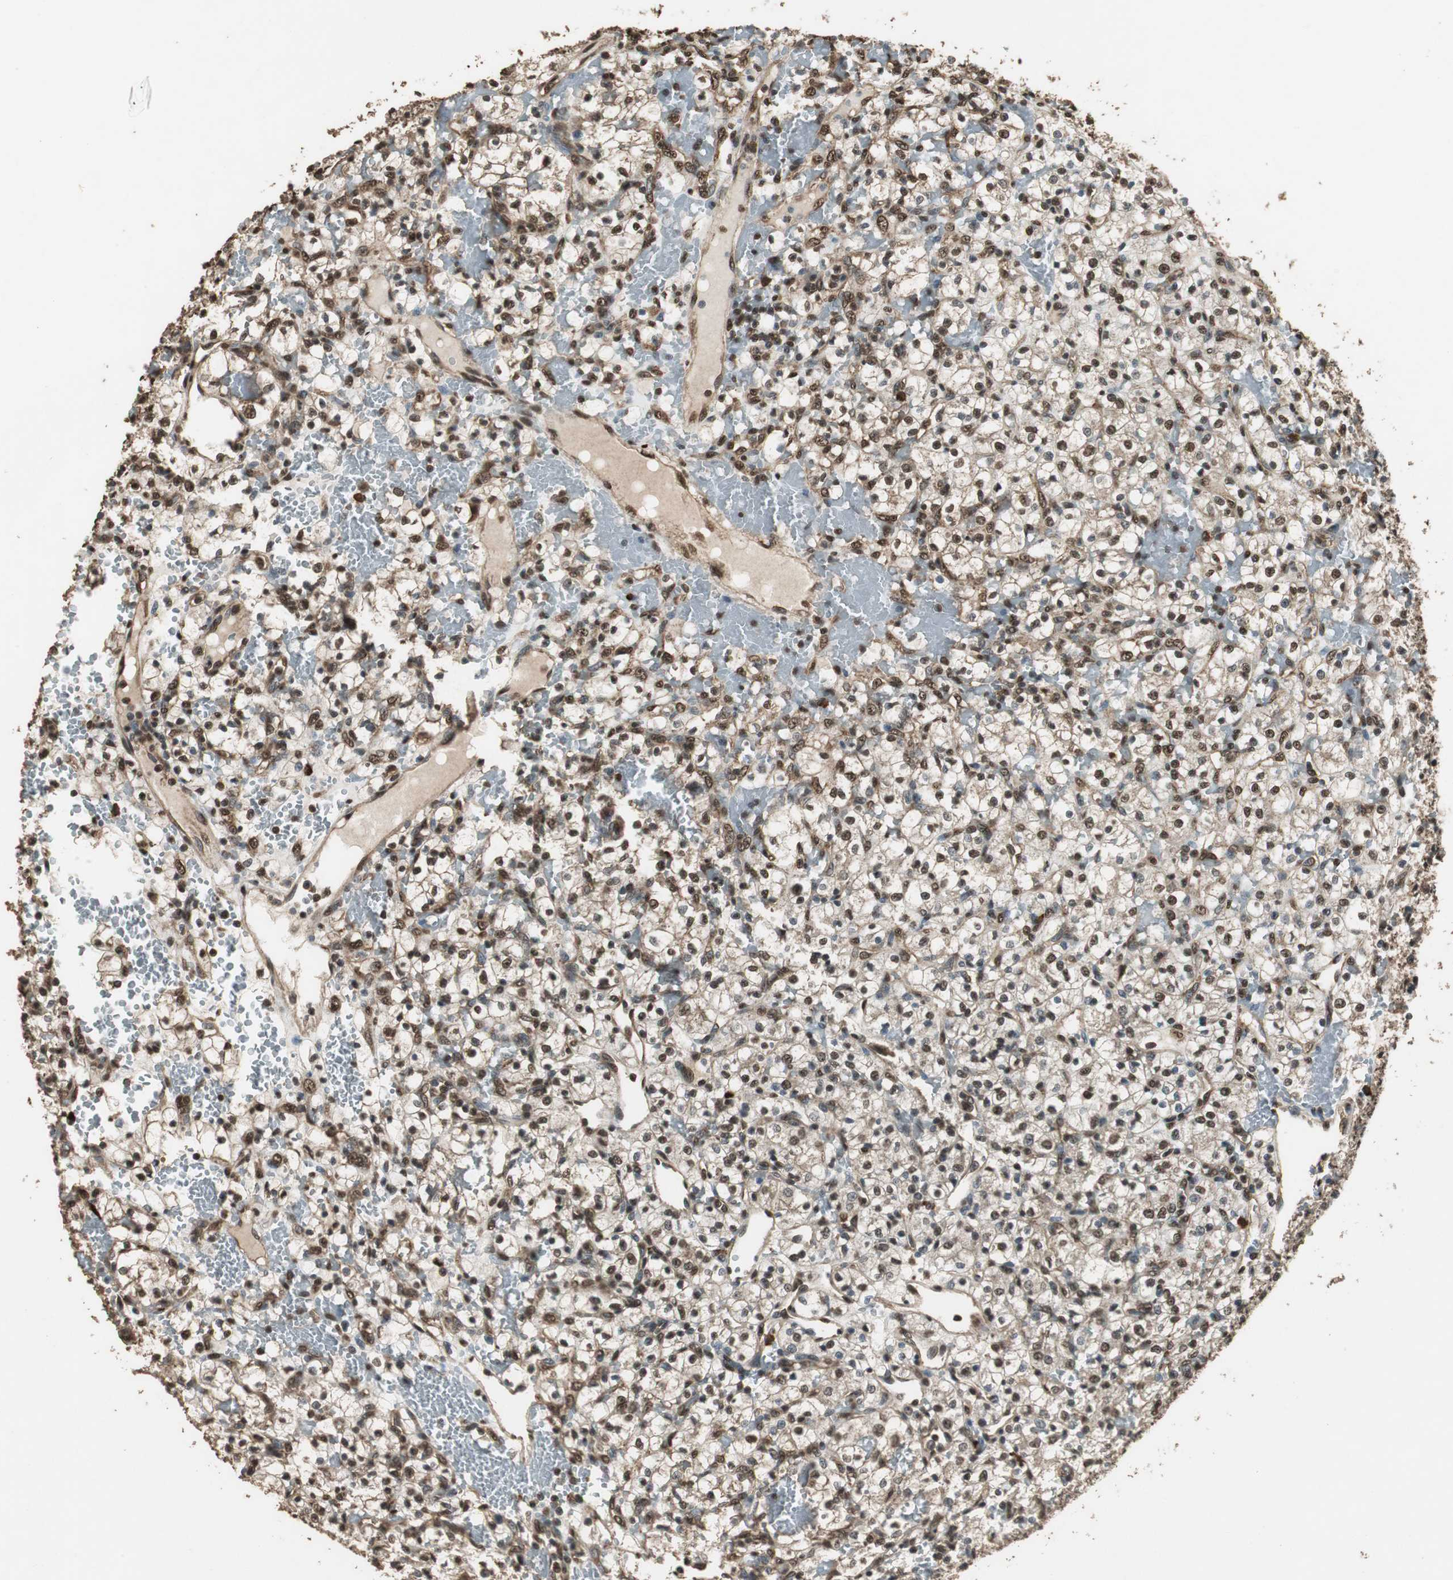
{"staining": {"intensity": "strong", "quantity": ">75%", "location": "cytoplasmic/membranous,nuclear"}, "tissue": "renal cancer", "cell_type": "Tumor cells", "image_type": "cancer", "snomed": [{"axis": "morphology", "description": "Adenocarcinoma, NOS"}, {"axis": "topography", "description": "Kidney"}], "caption": "Immunohistochemical staining of human renal cancer reveals high levels of strong cytoplasmic/membranous and nuclear staining in about >75% of tumor cells.", "gene": "PPP1R13B", "patient": {"sex": "female", "age": 60}}